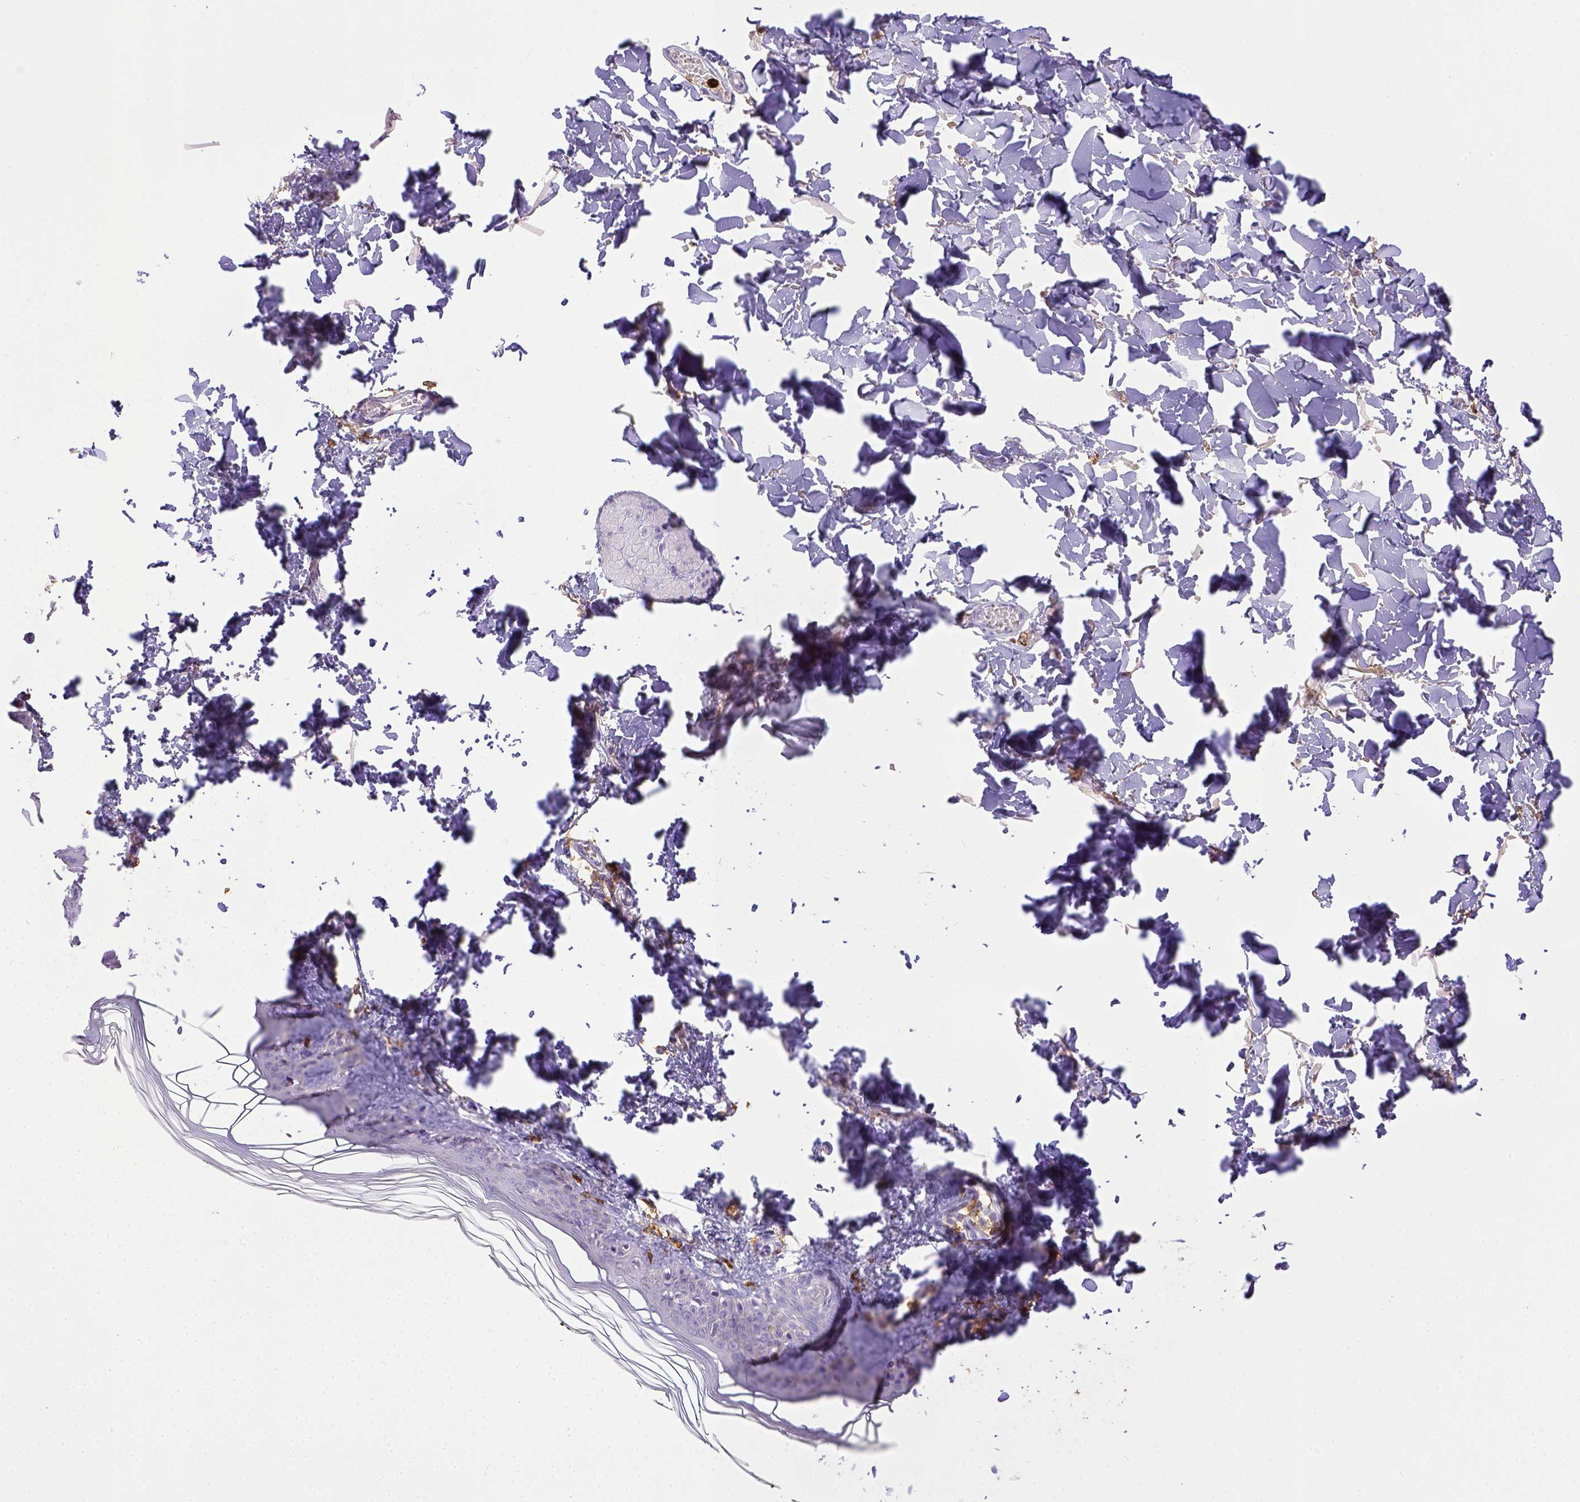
{"staining": {"intensity": "negative", "quantity": "none", "location": "none"}, "tissue": "skin", "cell_type": "Fibroblasts", "image_type": "normal", "snomed": [{"axis": "morphology", "description": "Normal tissue, NOS"}, {"axis": "topography", "description": "Skin"}, {"axis": "topography", "description": "Peripheral nerve tissue"}], "caption": "A high-resolution photomicrograph shows IHC staining of benign skin, which reveals no significant staining in fibroblasts.", "gene": "ITGAM", "patient": {"sex": "female", "age": 45}}